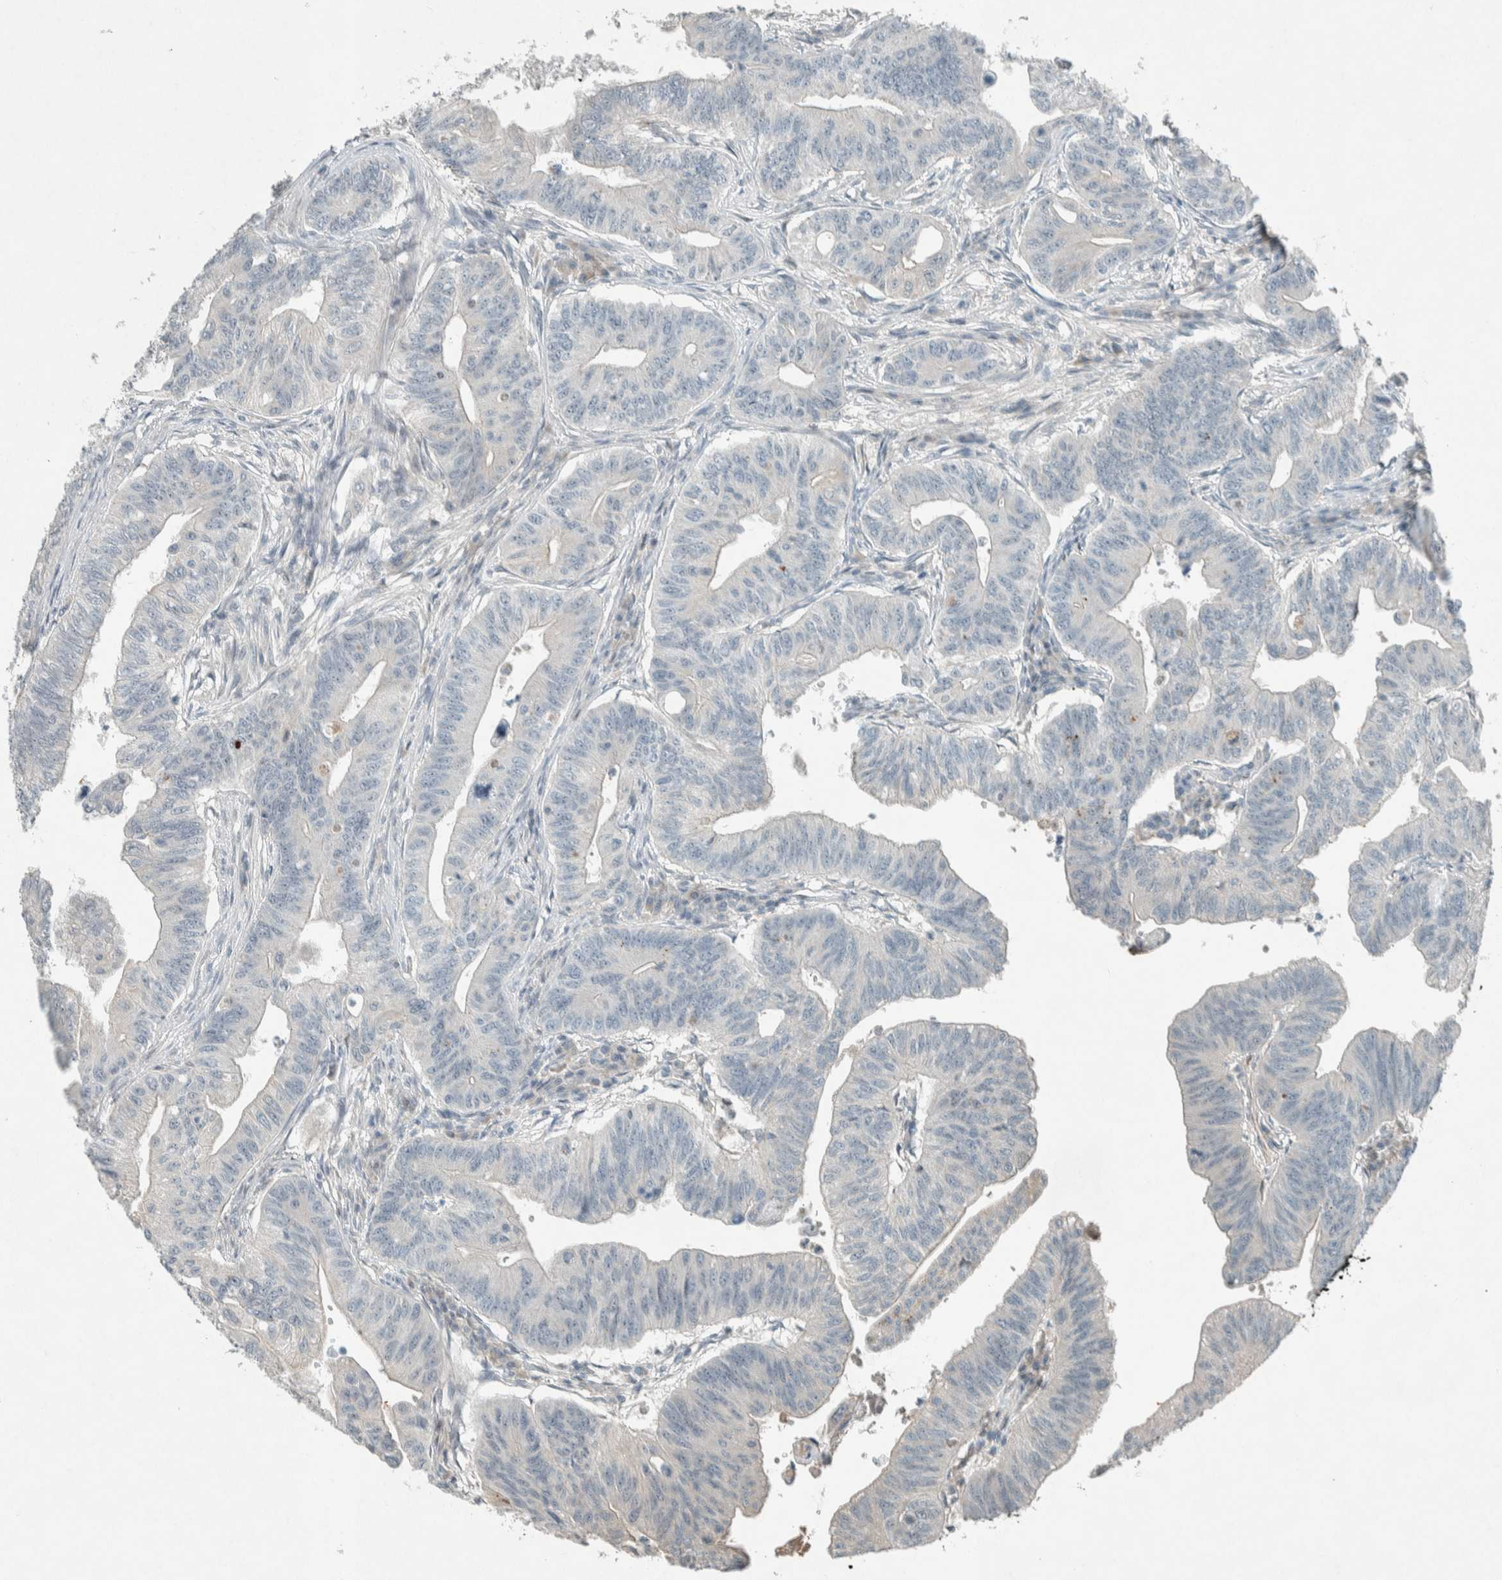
{"staining": {"intensity": "negative", "quantity": "none", "location": "none"}, "tissue": "colorectal cancer", "cell_type": "Tumor cells", "image_type": "cancer", "snomed": [{"axis": "morphology", "description": "Adenoma, NOS"}, {"axis": "morphology", "description": "Adenocarcinoma, NOS"}, {"axis": "topography", "description": "Colon"}], "caption": "Photomicrograph shows no significant protein positivity in tumor cells of colorectal adenocarcinoma.", "gene": "CERCAM", "patient": {"sex": "male", "age": 79}}